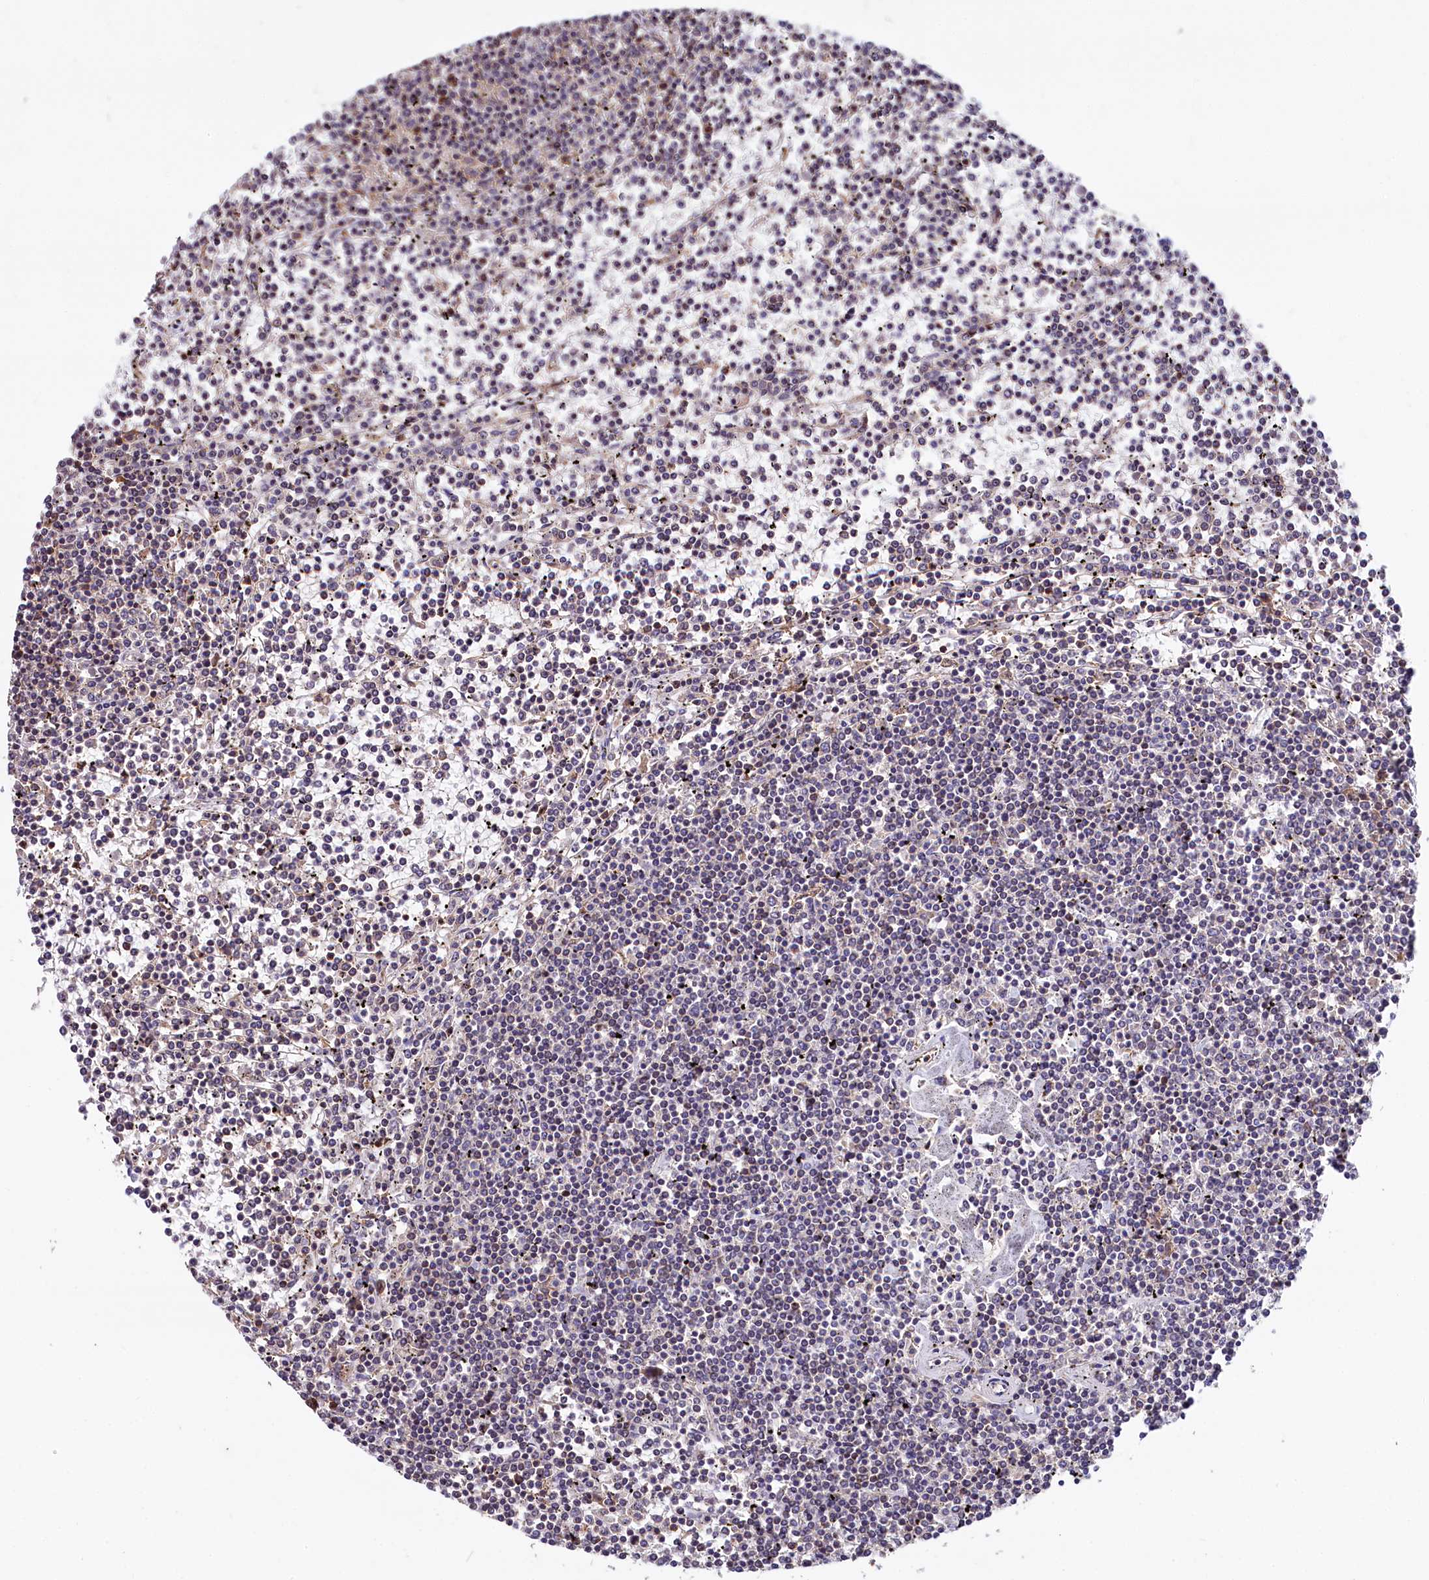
{"staining": {"intensity": "moderate", "quantity": "<25%", "location": "cytoplasmic/membranous"}, "tissue": "lymphoma", "cell_type": "Tumor cells", "image_type": "cancer", "snomed": [{"axis": "morphology", "description": "Malignant lymphoma, non-Hodgkin's type, Low grade"}, {"axis": "topography", "description": "Spleen"}], "caption": "Protein staining displays moderate cytoplasmic/membranous expression in about <25% of tumor cells in lymphoma.", "gene": "RPUSD3", "patient": {"sex": "female", "age": 19}}